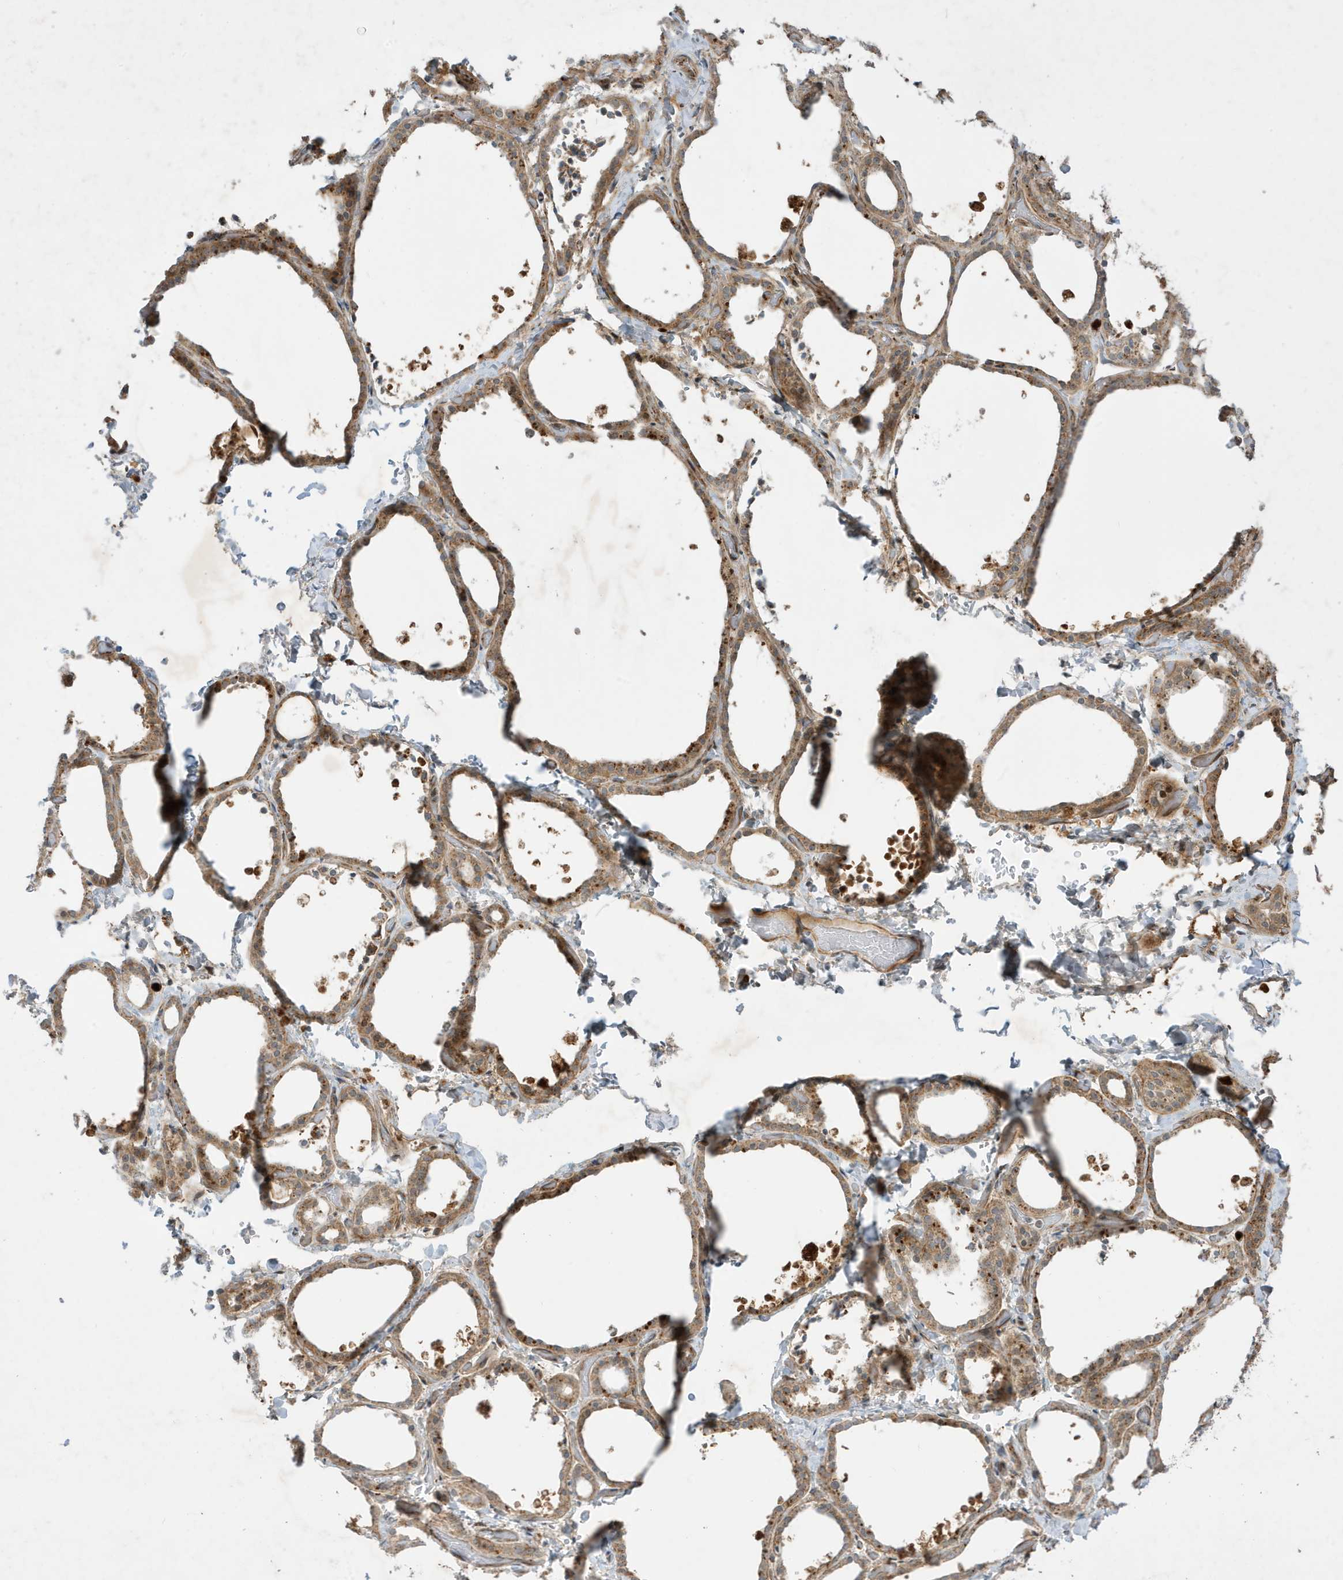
{"staining": {"intensity": "moderate", "quantity": ">75%", "location": "cytoplasmic/membranous"}, "tissue": "thyroid gland", "cell_type": "Glandular cells", "image_type": "normal", "snomed": [{"axis": "morphology", "description": "Normal tissue, NOS"}, {"axis": "topography", "description": "Thyroid gland"}], "caption": "Moderate cytoplasmic/membranous expression is identified in approximately >75% of glandular cells in normal thyroid gland. The staining was performed using DAB (3,3'-diaminobenzidine) to visualize the protein expression in brown, while the nuclei were stained in blue with hematoxylin (Magnification: 20x).", "gene": "IFT57", "patient": {"sex": "female", "age": 44}}